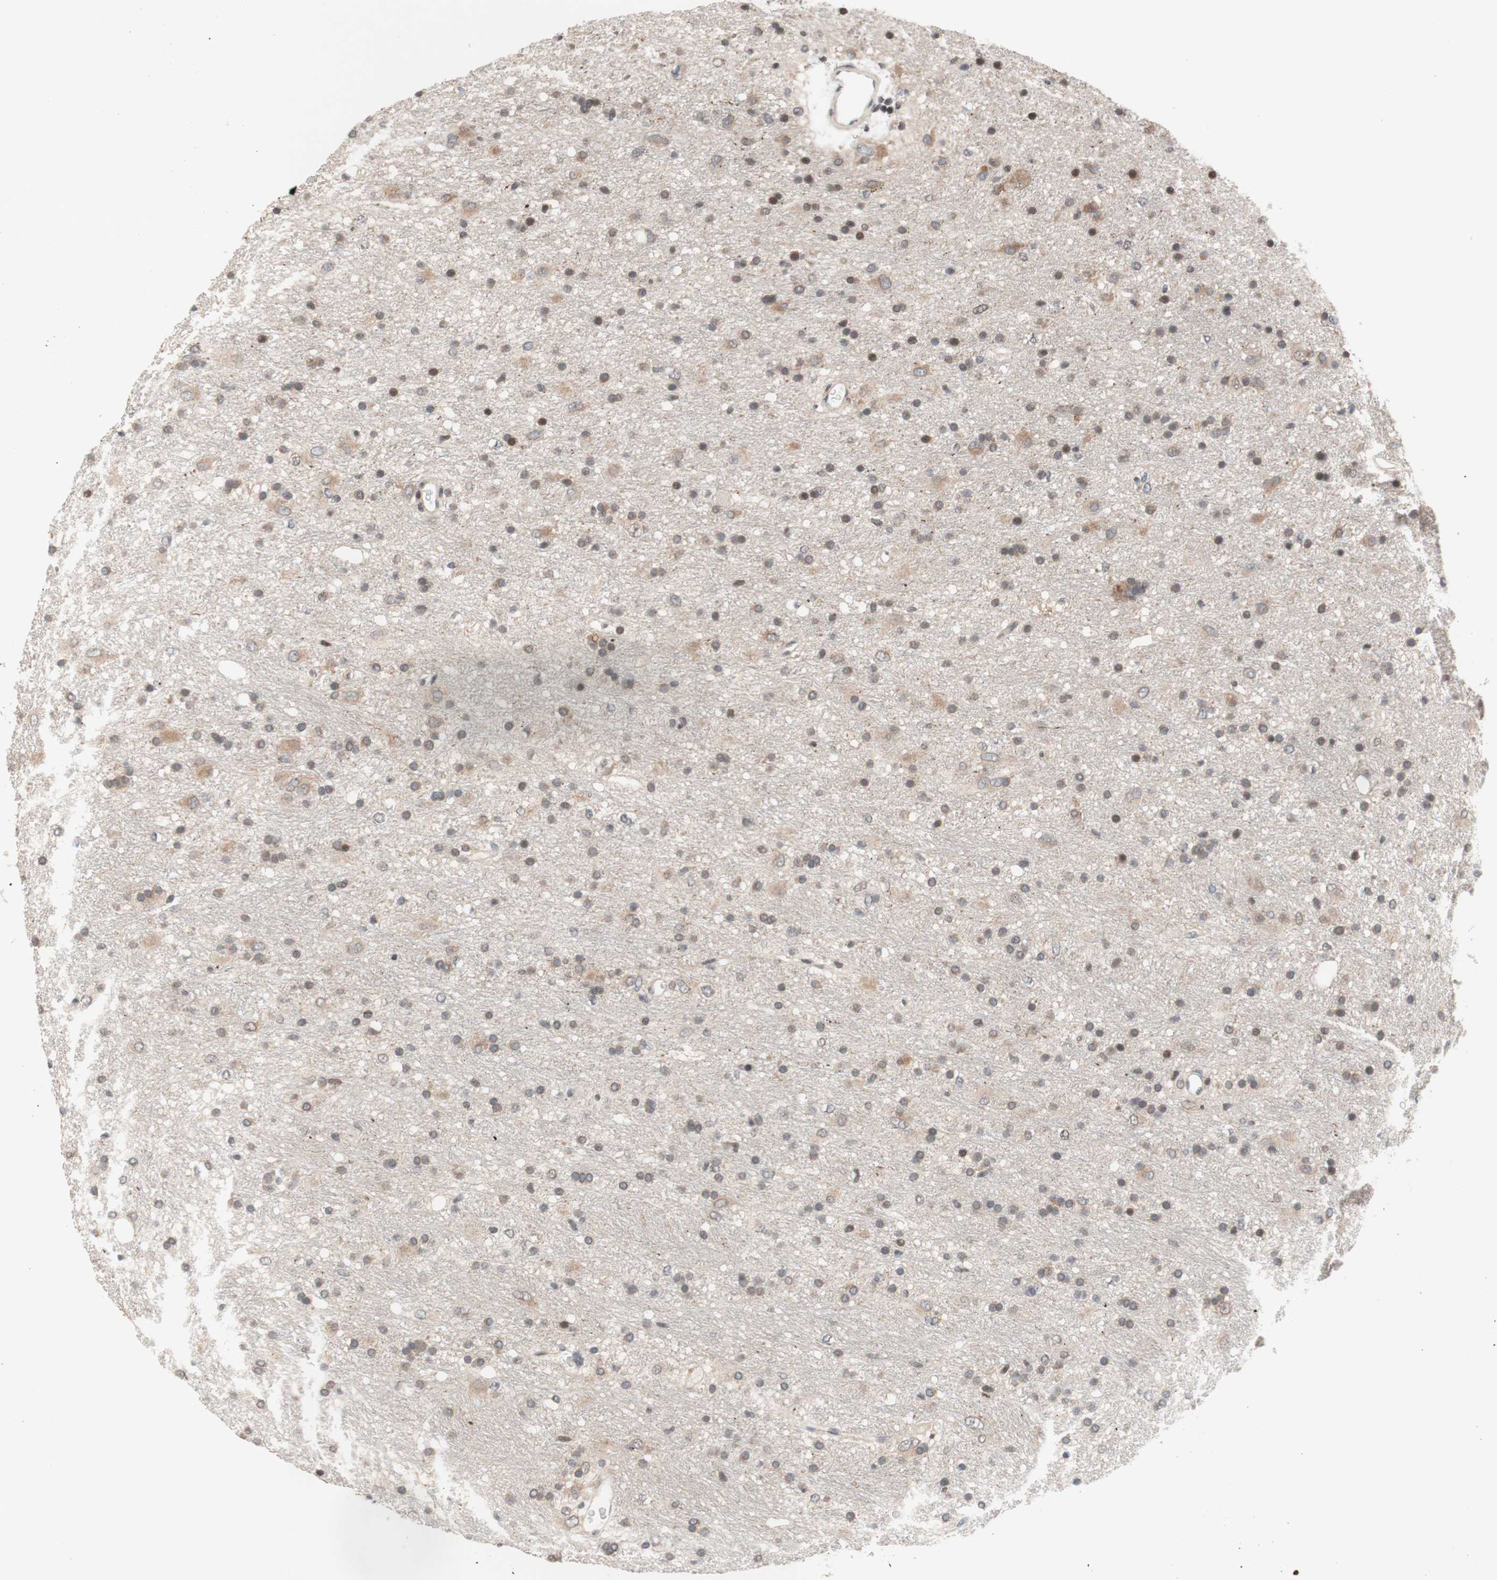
{"staining": {"intensity": "moderate", "quantity": "25%-75%", "location": "cytoplasmic/membranous,nuclear"}, "tissue": "glioma", "cell_type": "Tumor cells", "image_type": "cancer", "snomed": [{"axis": "morphology", "description": "Glioma, malignant, Low grade"}, {"axis": "topography", "description": "Brain"}], "caption": "Malignant glioma (low-grade) stained for a protein demonstrates moderate cytoplasmic/membranous and nuclear positivity in tumor cells.", "gene": "CD55", "patient": {"sex": "male", "age": 77}}